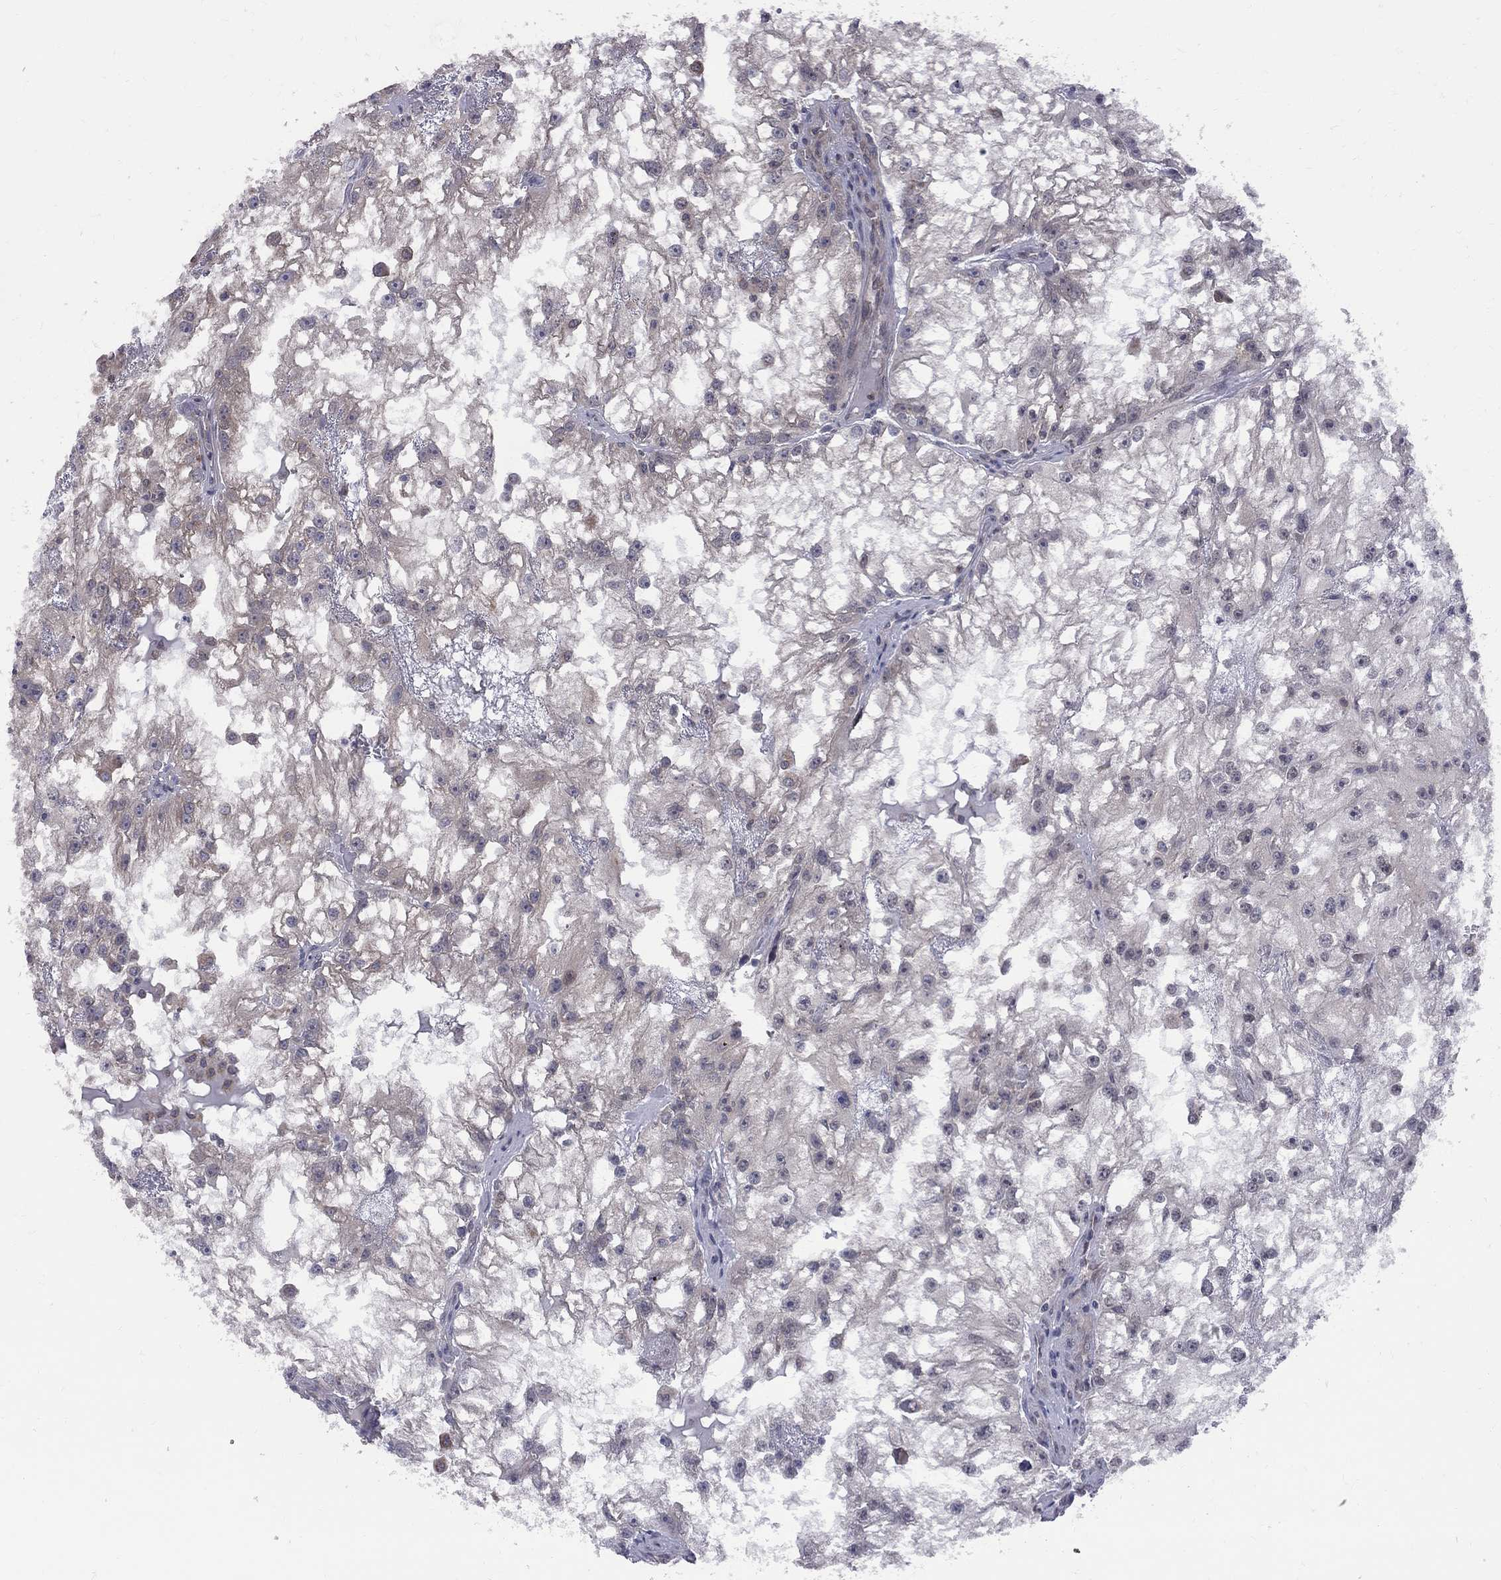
{"staining": {"intensity": "negative", "quantity": "none", "location": "none"}, "tissue": "renal cancer", "cell_type": "Tumor cells", "image_type": "cancer", "snomed": [{"axis": "morphology", "description": "Adenocarcinoma, NOS"}, {"axis": "topography", "description": "Kidney"}], "caption": "An immunohistochemistry photomicrograph of renal adenocarcinoma is shown. There is no staining in tumor cells of renal adenocarcinoma.", "gene": "CNOT11", "patient": {"sex": "male", "age": 59}}